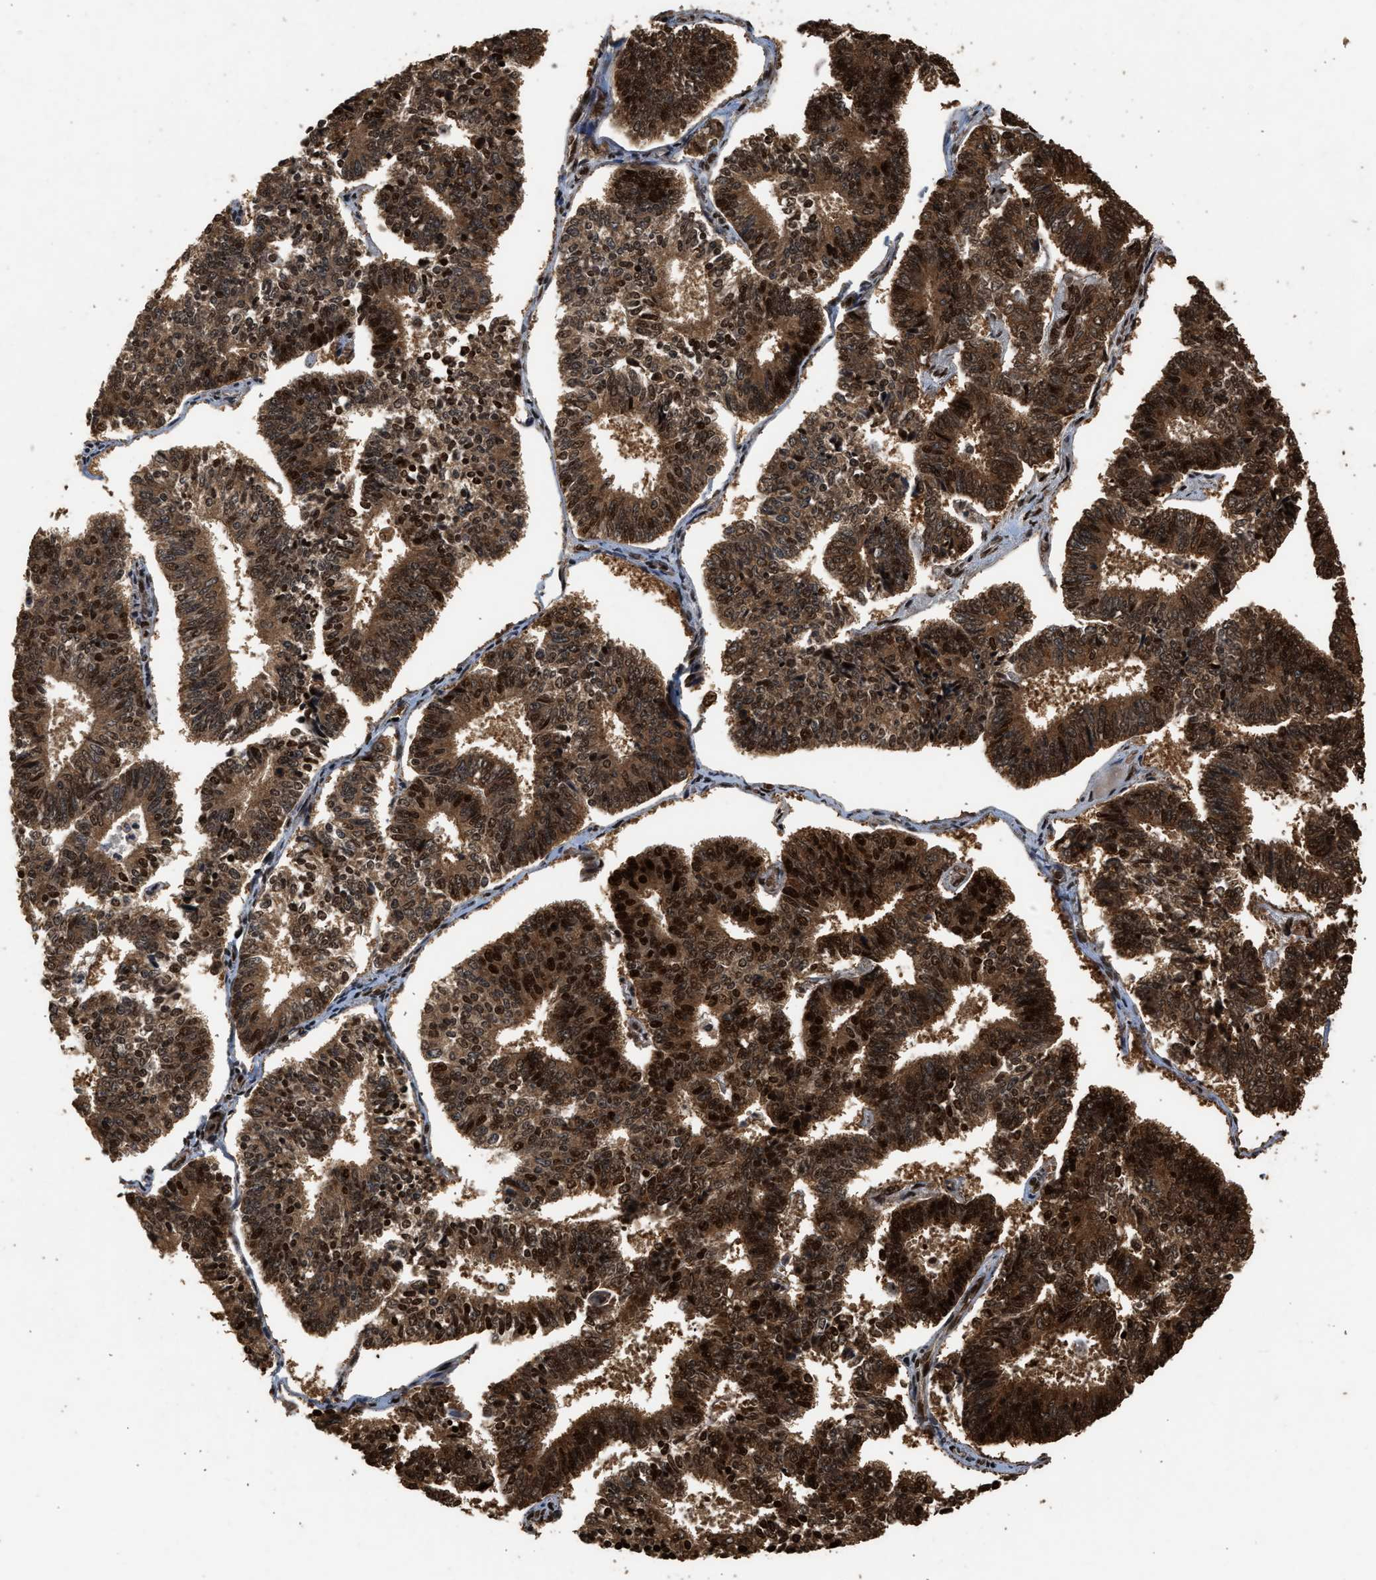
{"staining": {"intensity": "strong", "quantity": ">75%", "location": "cytoplasmic/membranous,nuclear"}, "tissue": "endometrial cancer", "cell_type": "Tumor cells", "image_type": "cancer", "snomed": [{"axis": "morphology", "description": "Adenocarcinoma, NOS"}, {"axis": "topography", "description": "Endometrium"}], "caption": "Immunohistochemistry (IHC) photomicrograph of neoplastic tissue: human endometrial adenocarcinoma stained using IHC reveals high levels of strong protein expression localized specifically in the cytoplasmic/membranous and nuclear of tumor cells, appearing as a cytoplasmic/membranous and nuclear brown color.", "gene": "PPP4R3B", "patient": {"sex": "female", "age": 70}}